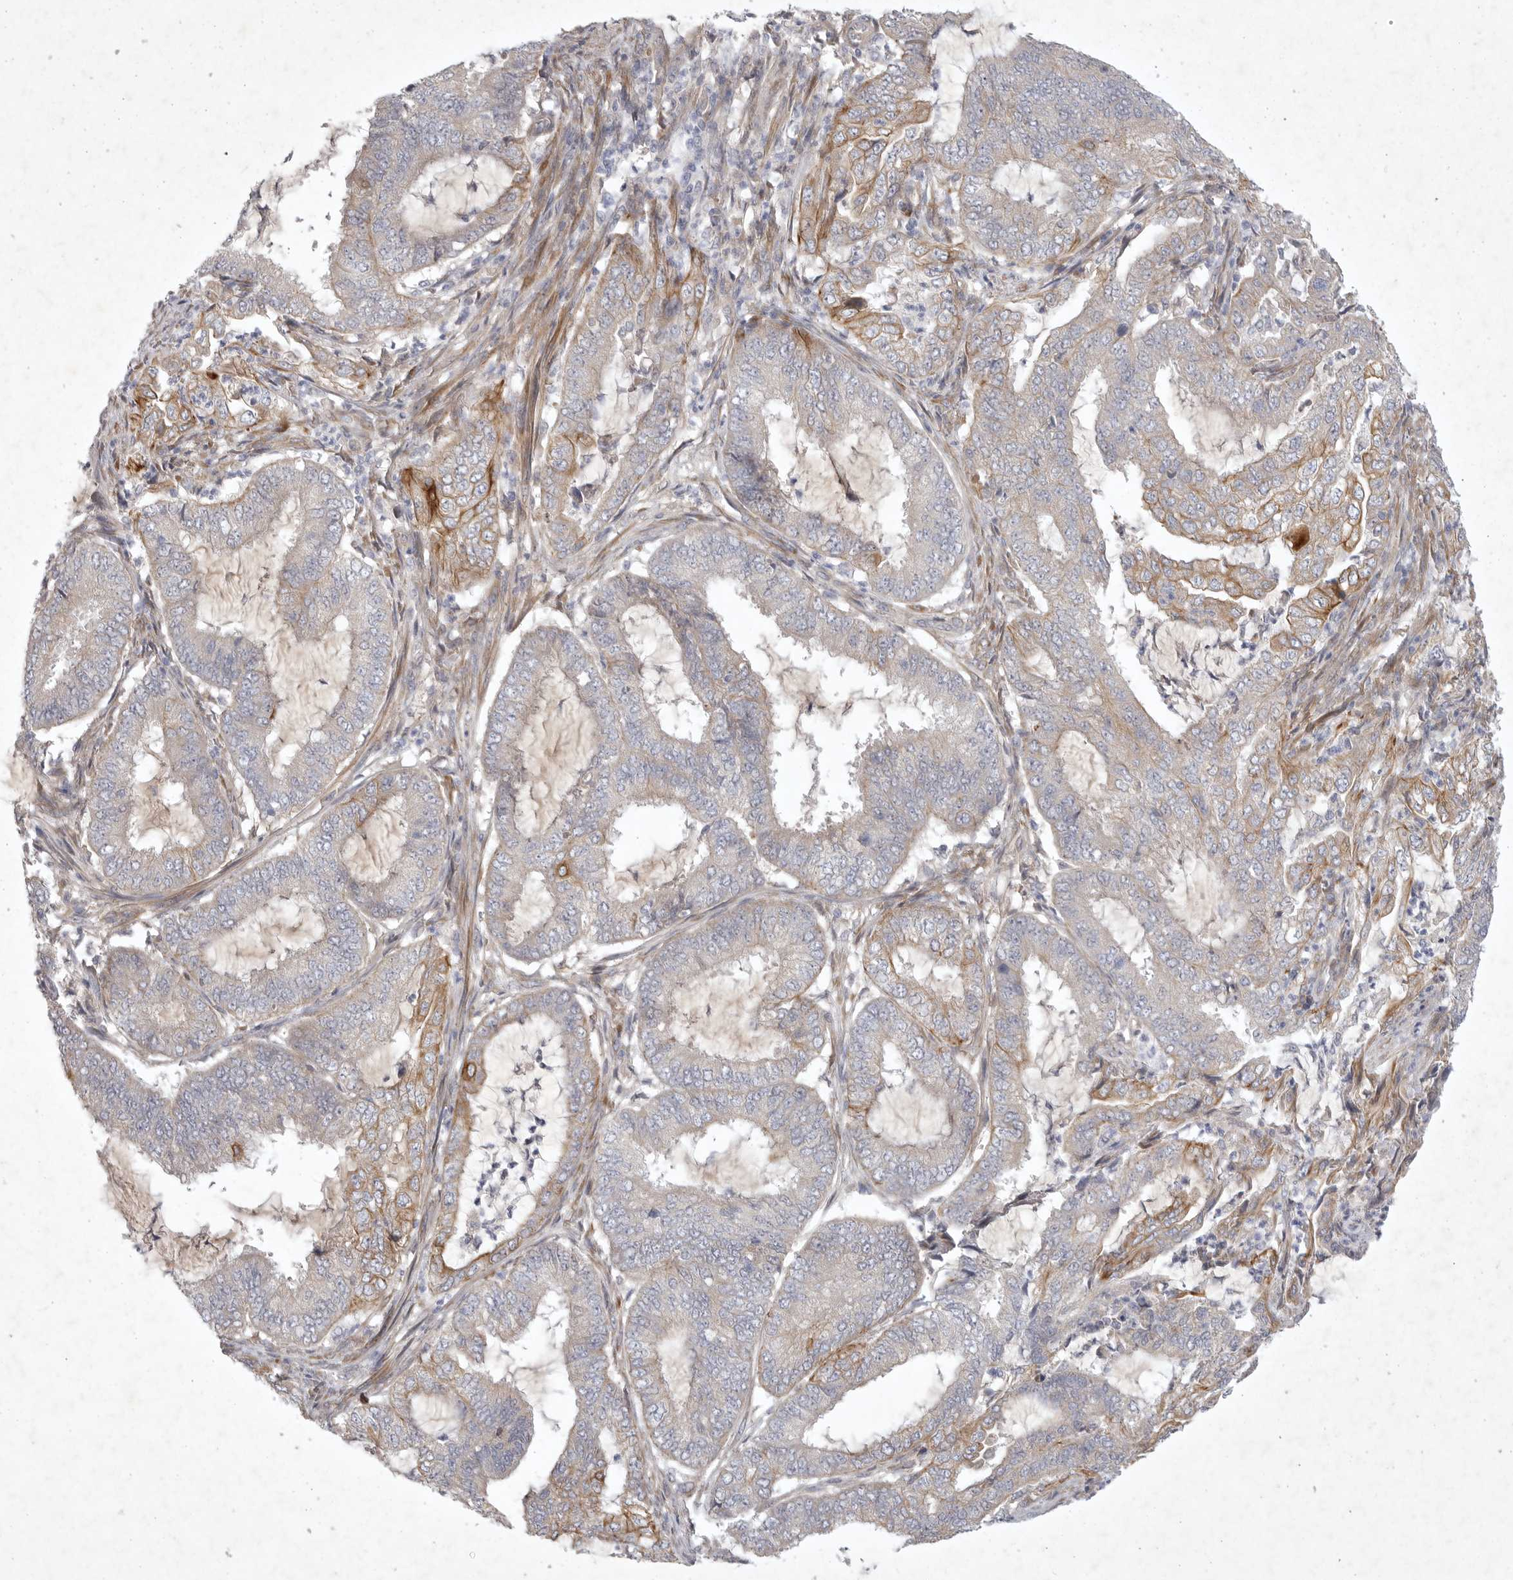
{"staining": {"intensity": "moderate", "quantity": "<25%", "location": "cytoplasmic/membranous"}, "tissue": "endometrial cancer", "cell_type": "Tumor cells", "image_type": "cancer", "snomed": [{"axis": "morphology", "description": "Adenocarcinoma, NOS"}, {"axis": "topography", "description": "Endometrium"}], "caption": "Immunohistochemical staining of endometrial adenocarcinoma reveals moderate cytoplasmic/membranous protein staining in approximately <25% of tumor cells. The protein is shown in brown color, while the nuclei are stained blue.", "gene": "BZW2", "patient": {"sex": "female", "age": 51}}